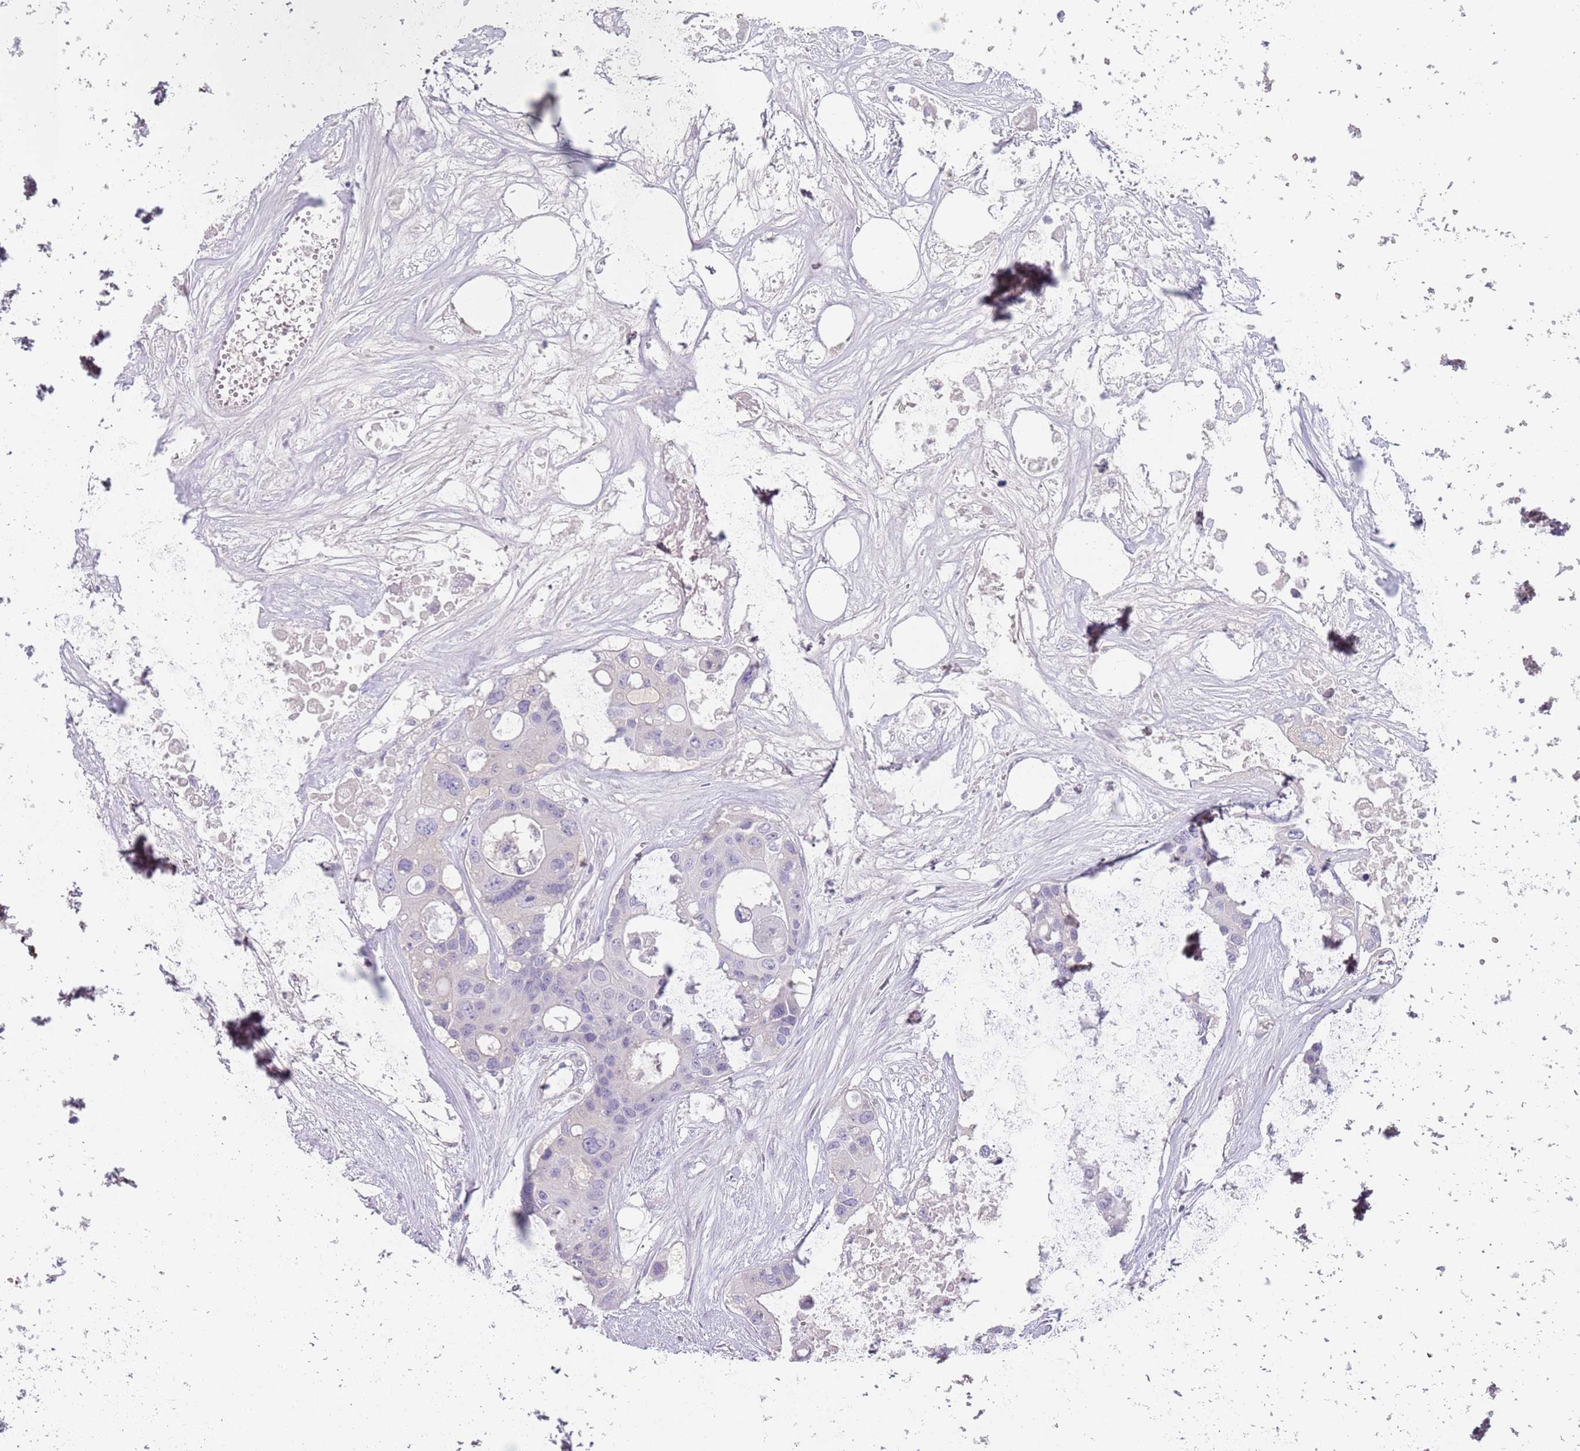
{"staining": {"intensity": "negative", "quantity": "none", "location": "none"}, "tissue": "colorectal cancer", "cell_type": "Tumor cells", "image_type": "cancer", "snomed": [{"axis": "morphology", "description": "Adenocarcinoma, NOS"}, {"axis": "topography", "description": "Colon"}], "caption": "Tumor cells show no significant expression in adenocarcinoma (colorectal).", "gene": "DDX4", "patient": {"sex": "male", "age": 77}}